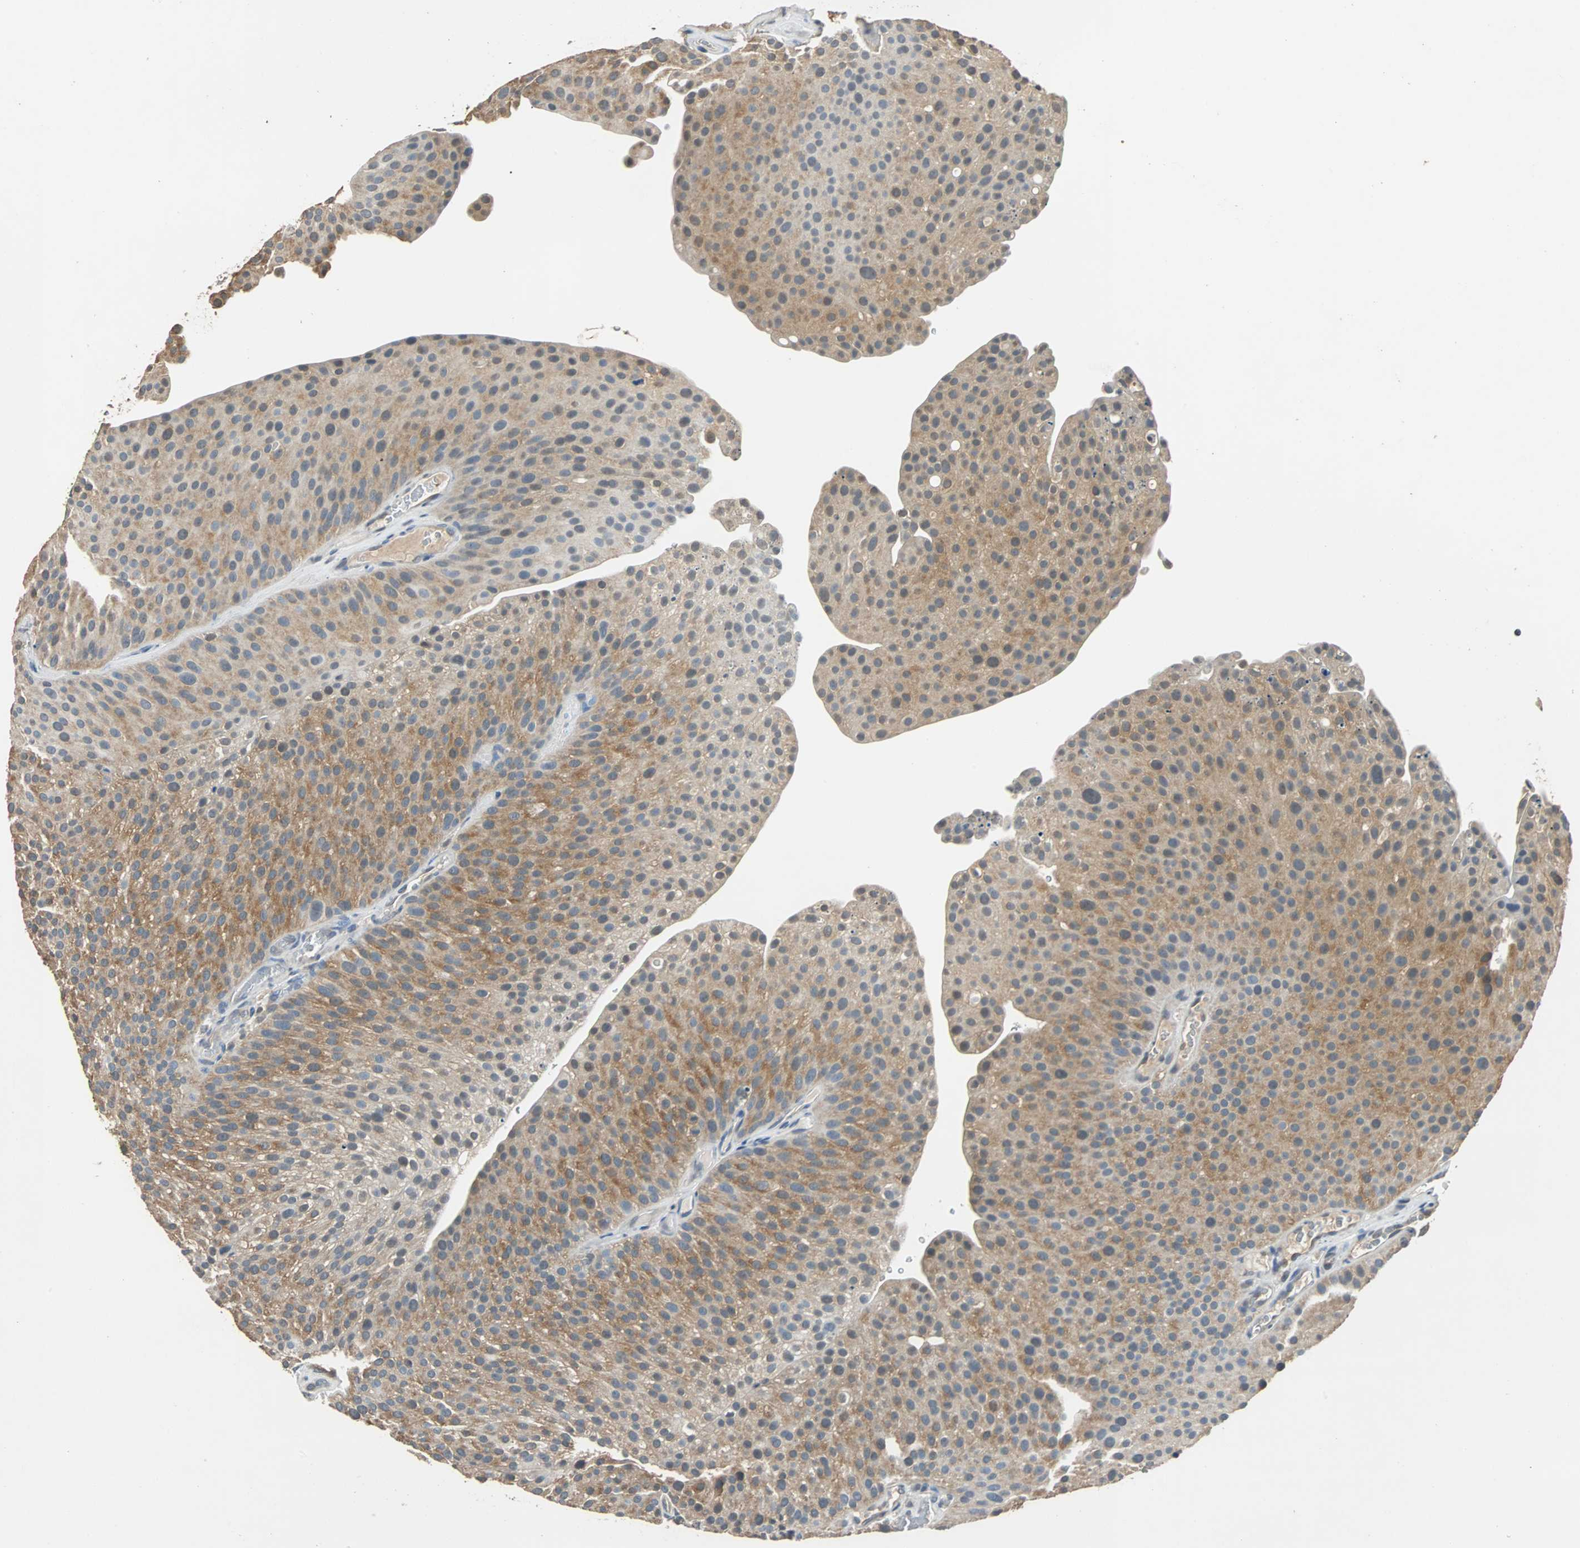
{"staining": {"intensity": "moderate", "quantity": "25%-75%", "location": "cytoplasmic/membranous"}, "tissue": "urothelial cancer", "cell_type": "Tumor cells", "image_type": "cancer", "snomed": [{"axis": "morphology", "description": "Urothelial carcinoma, Low grade"}, {"axis": "topography", "description": "Smooth muscle"}, {"axis": "topography", "description": "Urinary bladder"}], "caption": "Urothelial cancer tissue reveals moderate cytoplasmic/membranous staining in about 25%-75% of tumor cells", "gene": "ABHD2", "patient": {"sex": "male", "age": 60}}